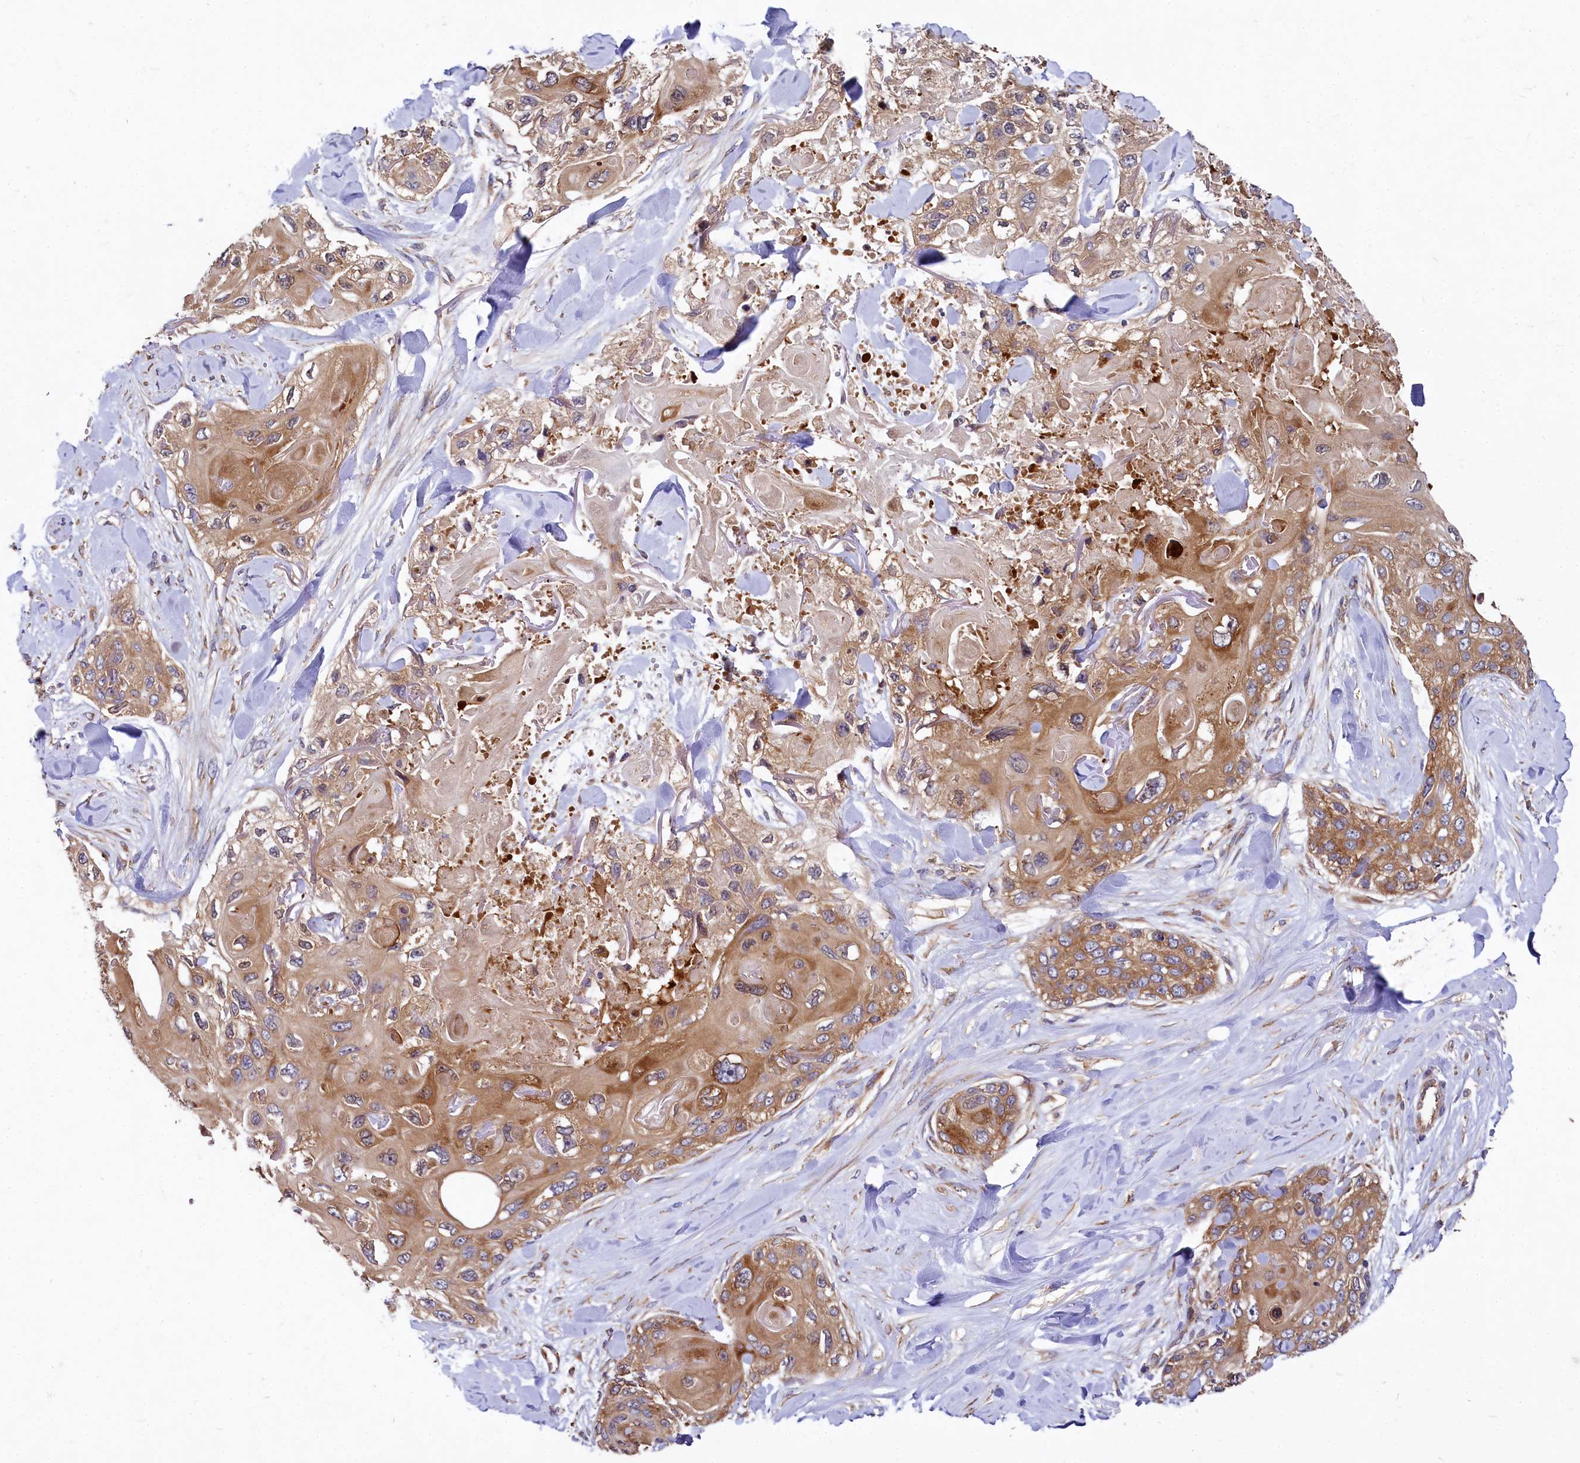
{"staining": {"intensity": "moderate", "quantity": ">75%", "location": "cytoplasmic/membranous"}, "tissue": "skin cancer", "cell_type": "Tumor cells", "image_type": "cancer", "snomed": [{"axis": "morphology", "description": "Normal tissue, NOS"}, {"axis": "morphology", "description": "Squamous cell carcinoma, NOS"}, {"axis": "topography", "description": "Skin"}], "caption": "This photomicrograph reveals immunohistochemistry staining of human skin squamous cell carcinoma, with medium moderate cytoplasmic/membranous expression in approximately >75% of tumor cells.", "gene": "EIF2B2", "patient": {"sex": "male", "age": 72}}